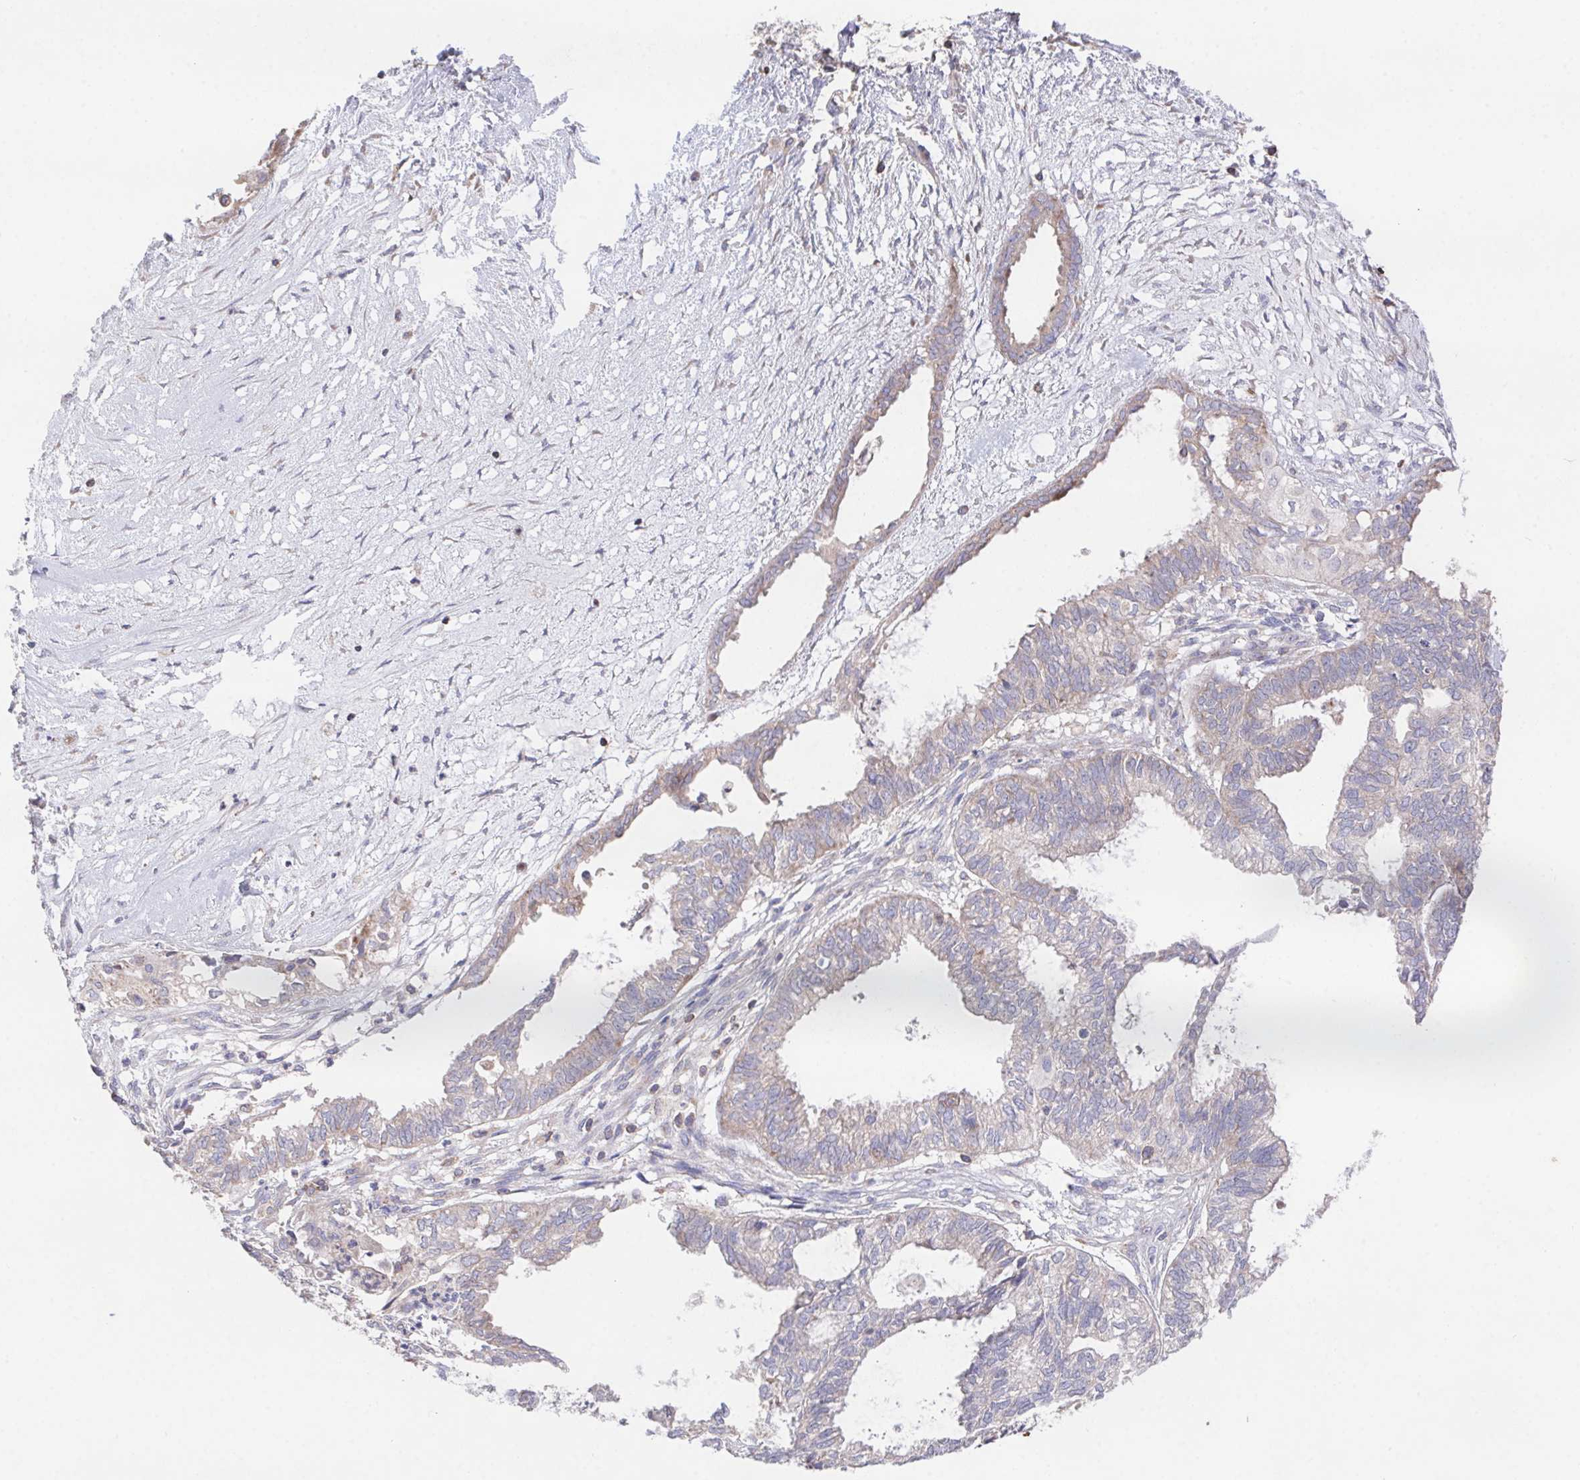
{"staining": {"intensity": "negative", "quantity": "none", "location": "none"}, "tissue": "ovarian cancer", "cell_type": "Tumor cells", "image_type": "cancer", "snomed": [{"axis": "morphology", "description": "Carcinoma, endometroid"}, {"axis": "topography", "description": "Ovary"}], "caption": "Immunohistochemistry (IHC) image of human ovarian endometroid carcinoma stained for a protein (brown), which demonstrates no staining in tumor cells. The staining is performed using DAB (3,3'-diaminobenzidine) brown chromogen with nuclei counter-stained in using hematoxylin.", "gene": "FAM241A", "patient": {"sex": "female", "age": 64}}